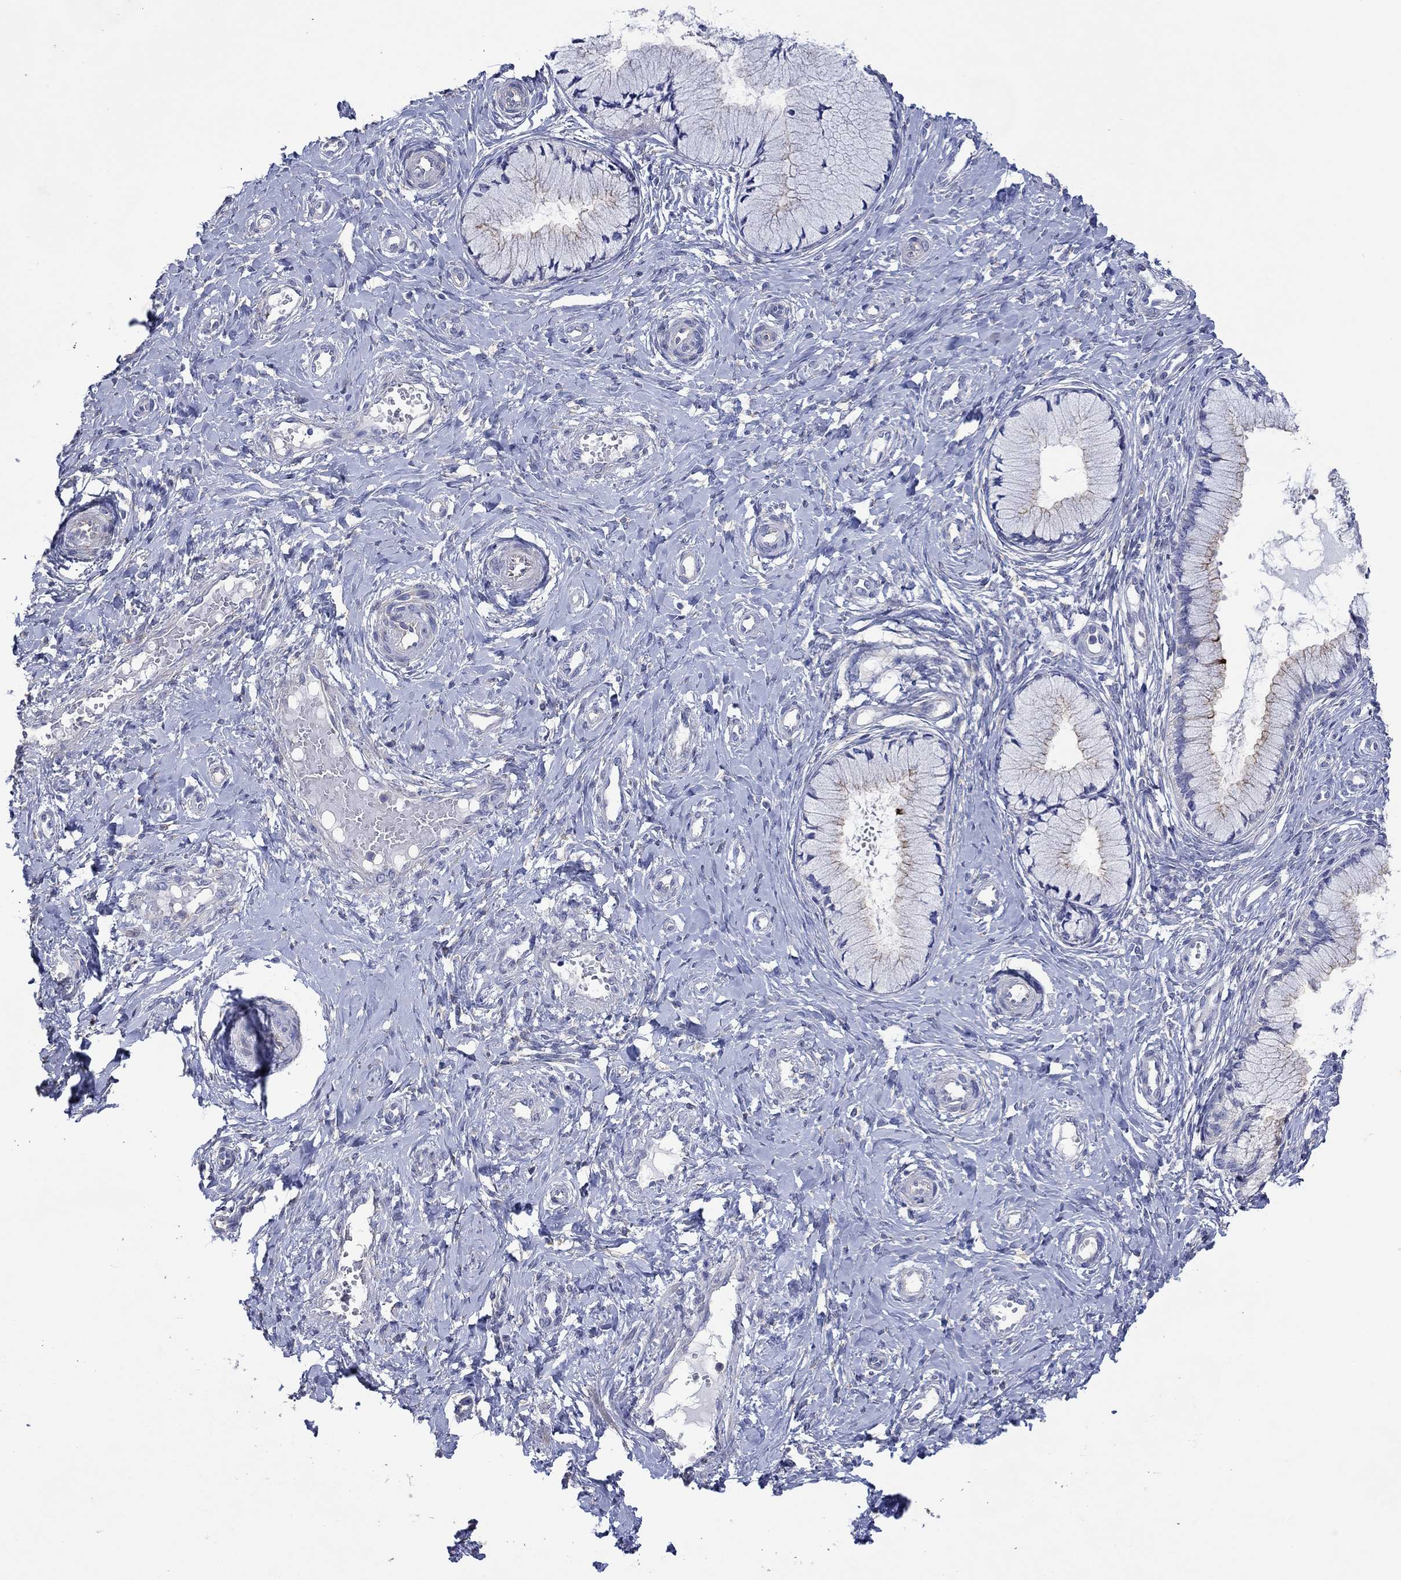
{"staining": {"intensity": "negative", "quantity": "none", "location": "none"}, "tissue": "cervix", "cell_type": "Glandular cells", "image_type": "normal", "snomed": [{"axis": "morphology", "description": "Normal tissue, NOS"}, {"axis": "topography", "description": "Cervix"}], "caption": "Immunohistochemistry (IHC) histopathology image of unremarkable cervix: cervix stained with DAB (3,3'-diaminobenzidine) exhibits no significant protein expression in glandular cells.", "gene": "TPRN", "patient": {"sex": "female", "age": 37}}